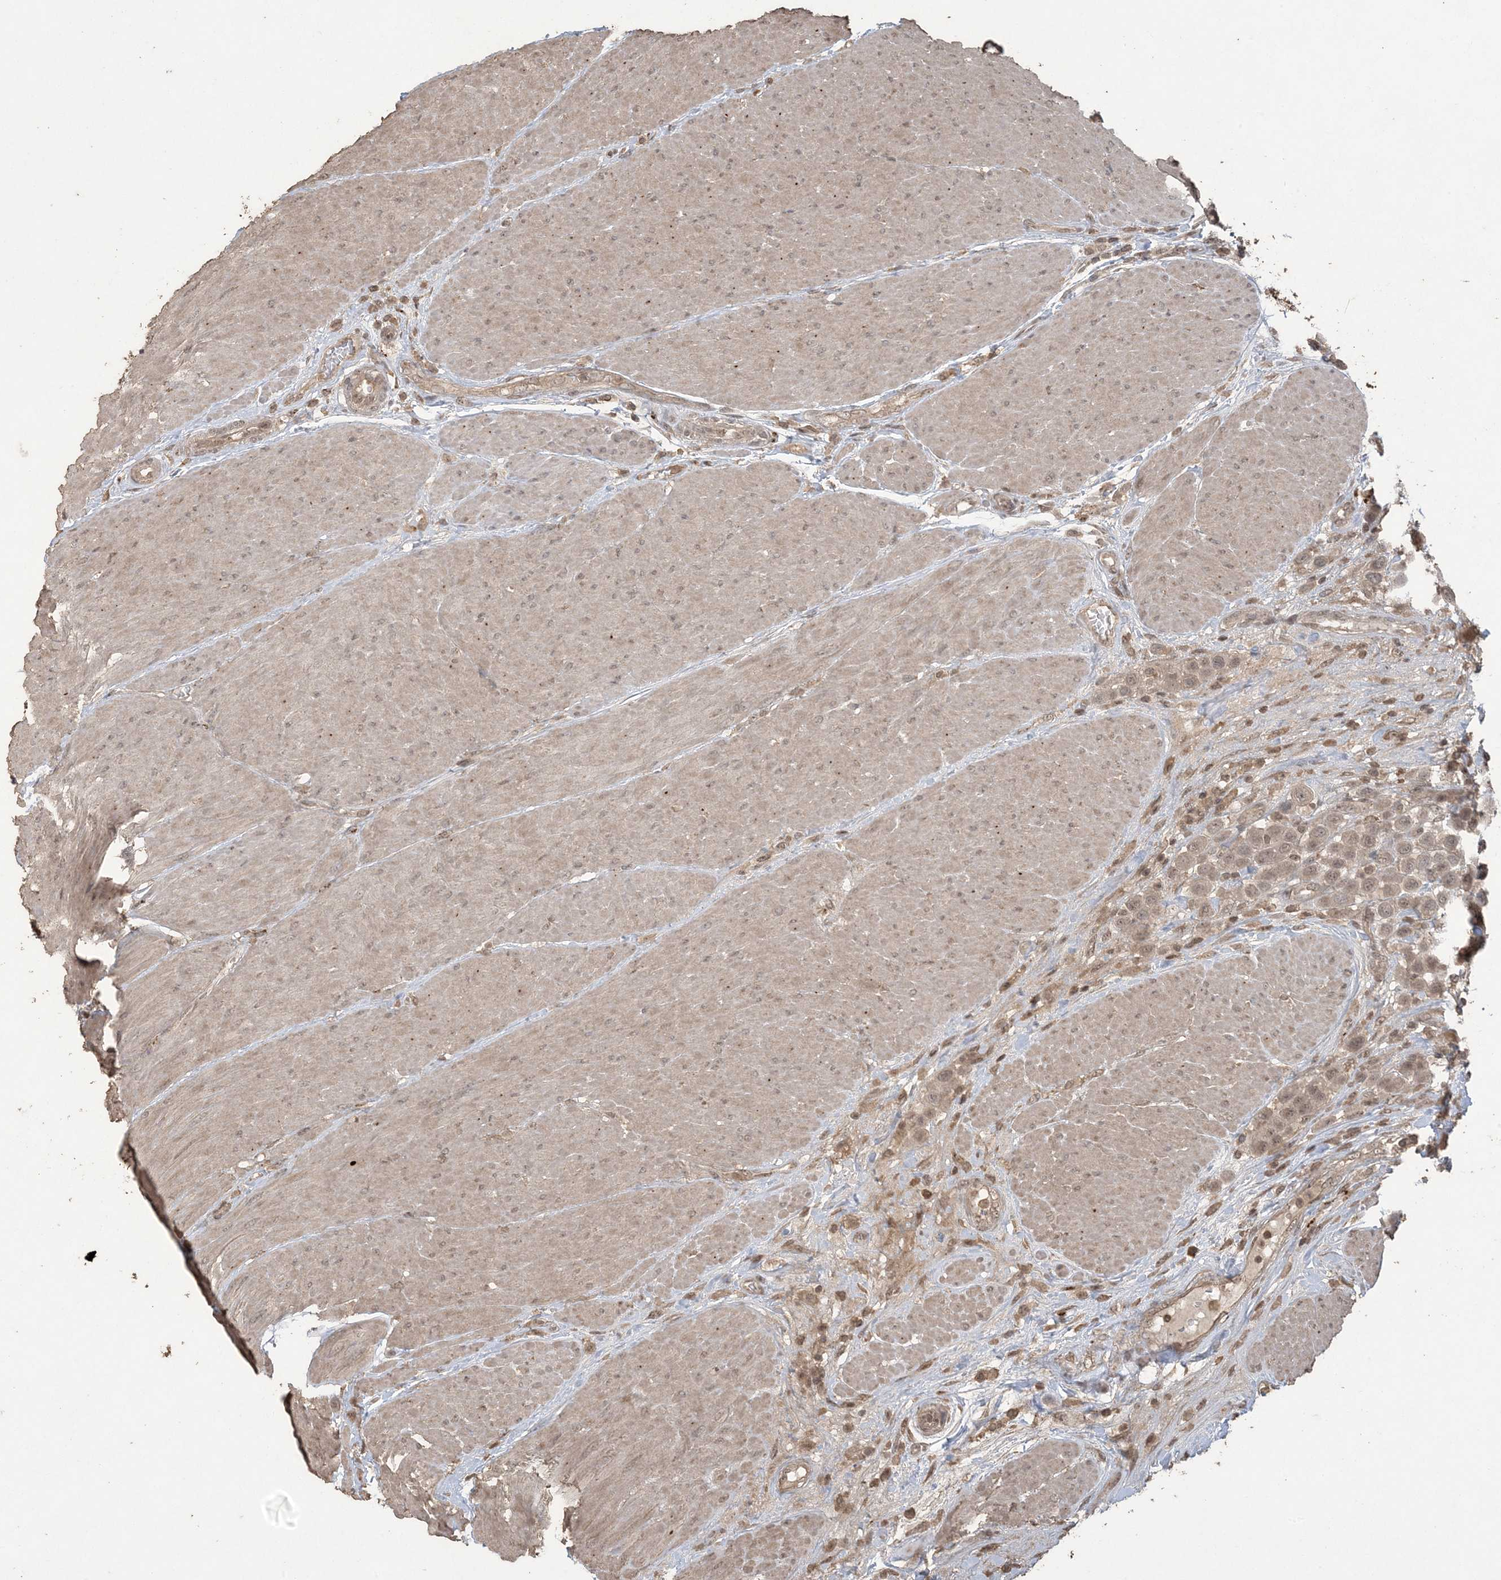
{"staining": {"intensity": "weak", "quantity": "25%-75%", "location": "cytoplasmic/membranous,nuclear"}, "tissue": "urothelial cancer", "cell_type": "Tumor cells", "image_type": "cancer", "snomed": [{"axis": "morphology", "description": "Urothelial carcinoma, High grade"}, {"axis": "topography", "description": "Urinary bladder"}], "caption": "Urothelial carcinoma (high-grade) tissue exhibits weak cytoplasmic/membranous and nuclear staining in about 25%-75% of tumor cells", "gene": "EFCAB8", "patient": {"sex": "male", "age": 50}}